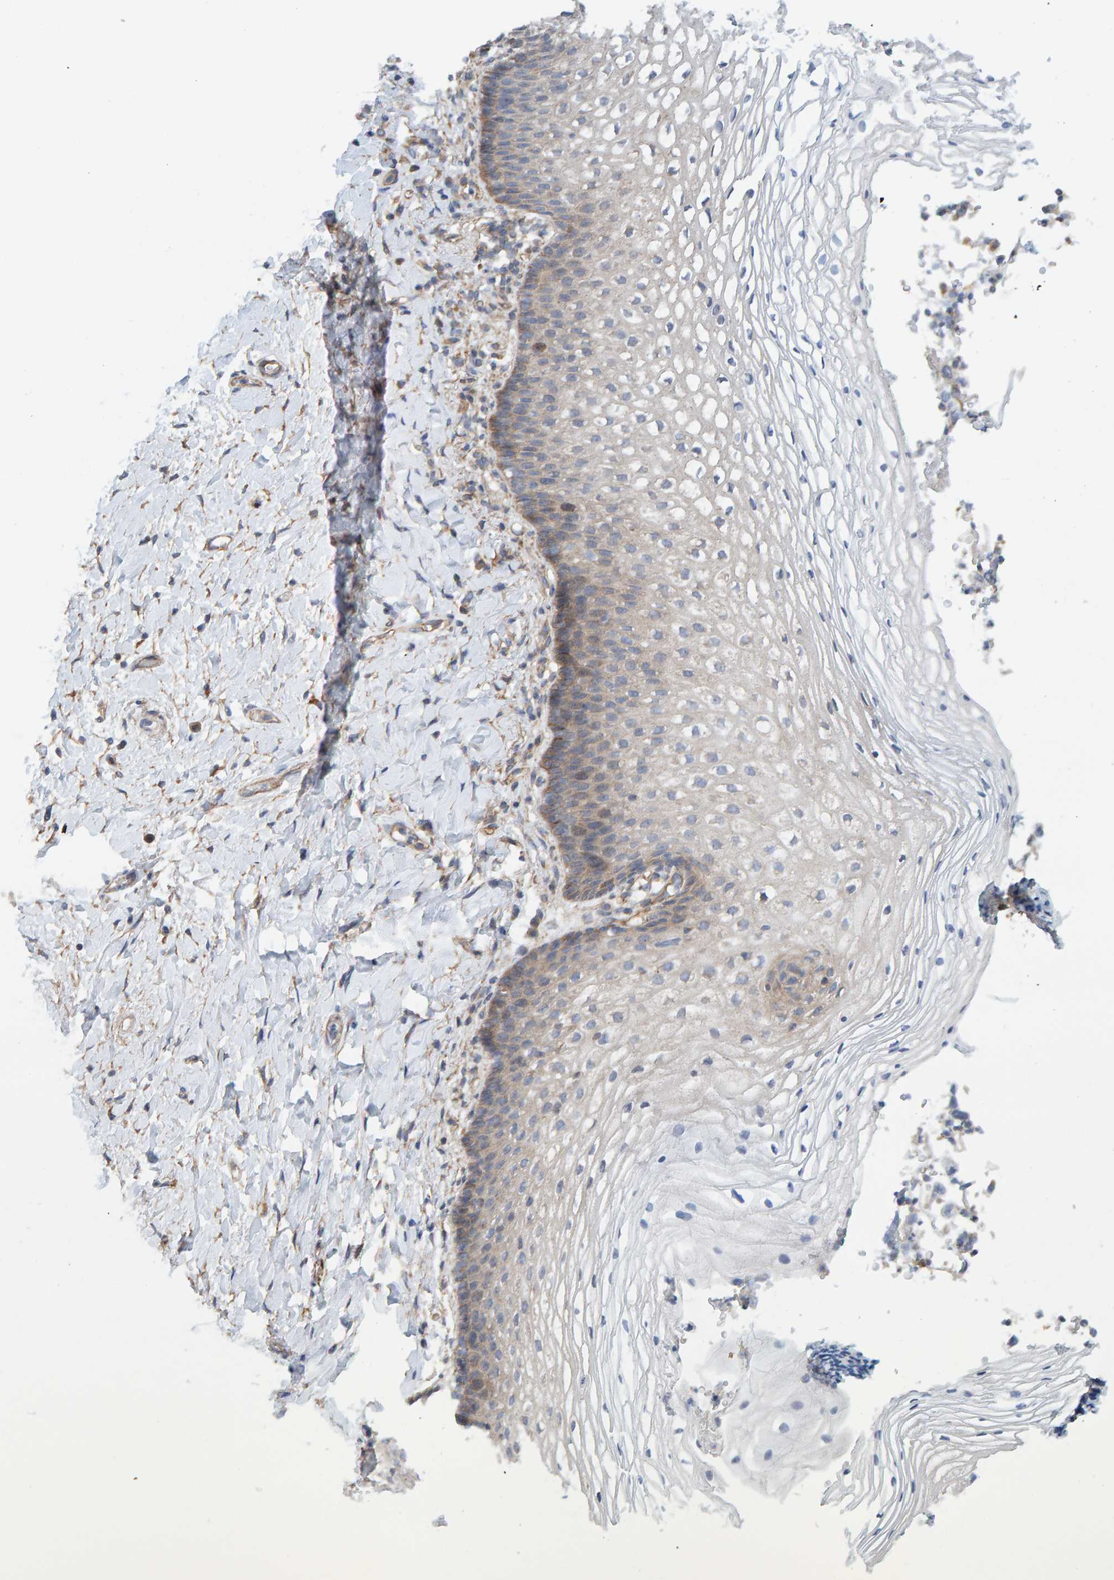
{"staining": {"intensity": "weak", "quantity": "<25%", "location": "cytoplasmic/membranous"}, "tissue": "vagina", "cell_type": "Squamous epithelial cells", "image_type": "normal", "snomed": [{"axis": "morphology", "description": "Normal tissue, NOS"}, {"axis": "topography", "description": "Vagina"}], "caption": "Immunohistochemistry image of benign human vagina stained for a protein (brown), which displays no positivity in squamous epithelial cells. (DAB (3,3'-diaminobenzidine) IHC, high magnification).", "gene": "RGP1", "patient": {"sex": "female", "age": 60}}